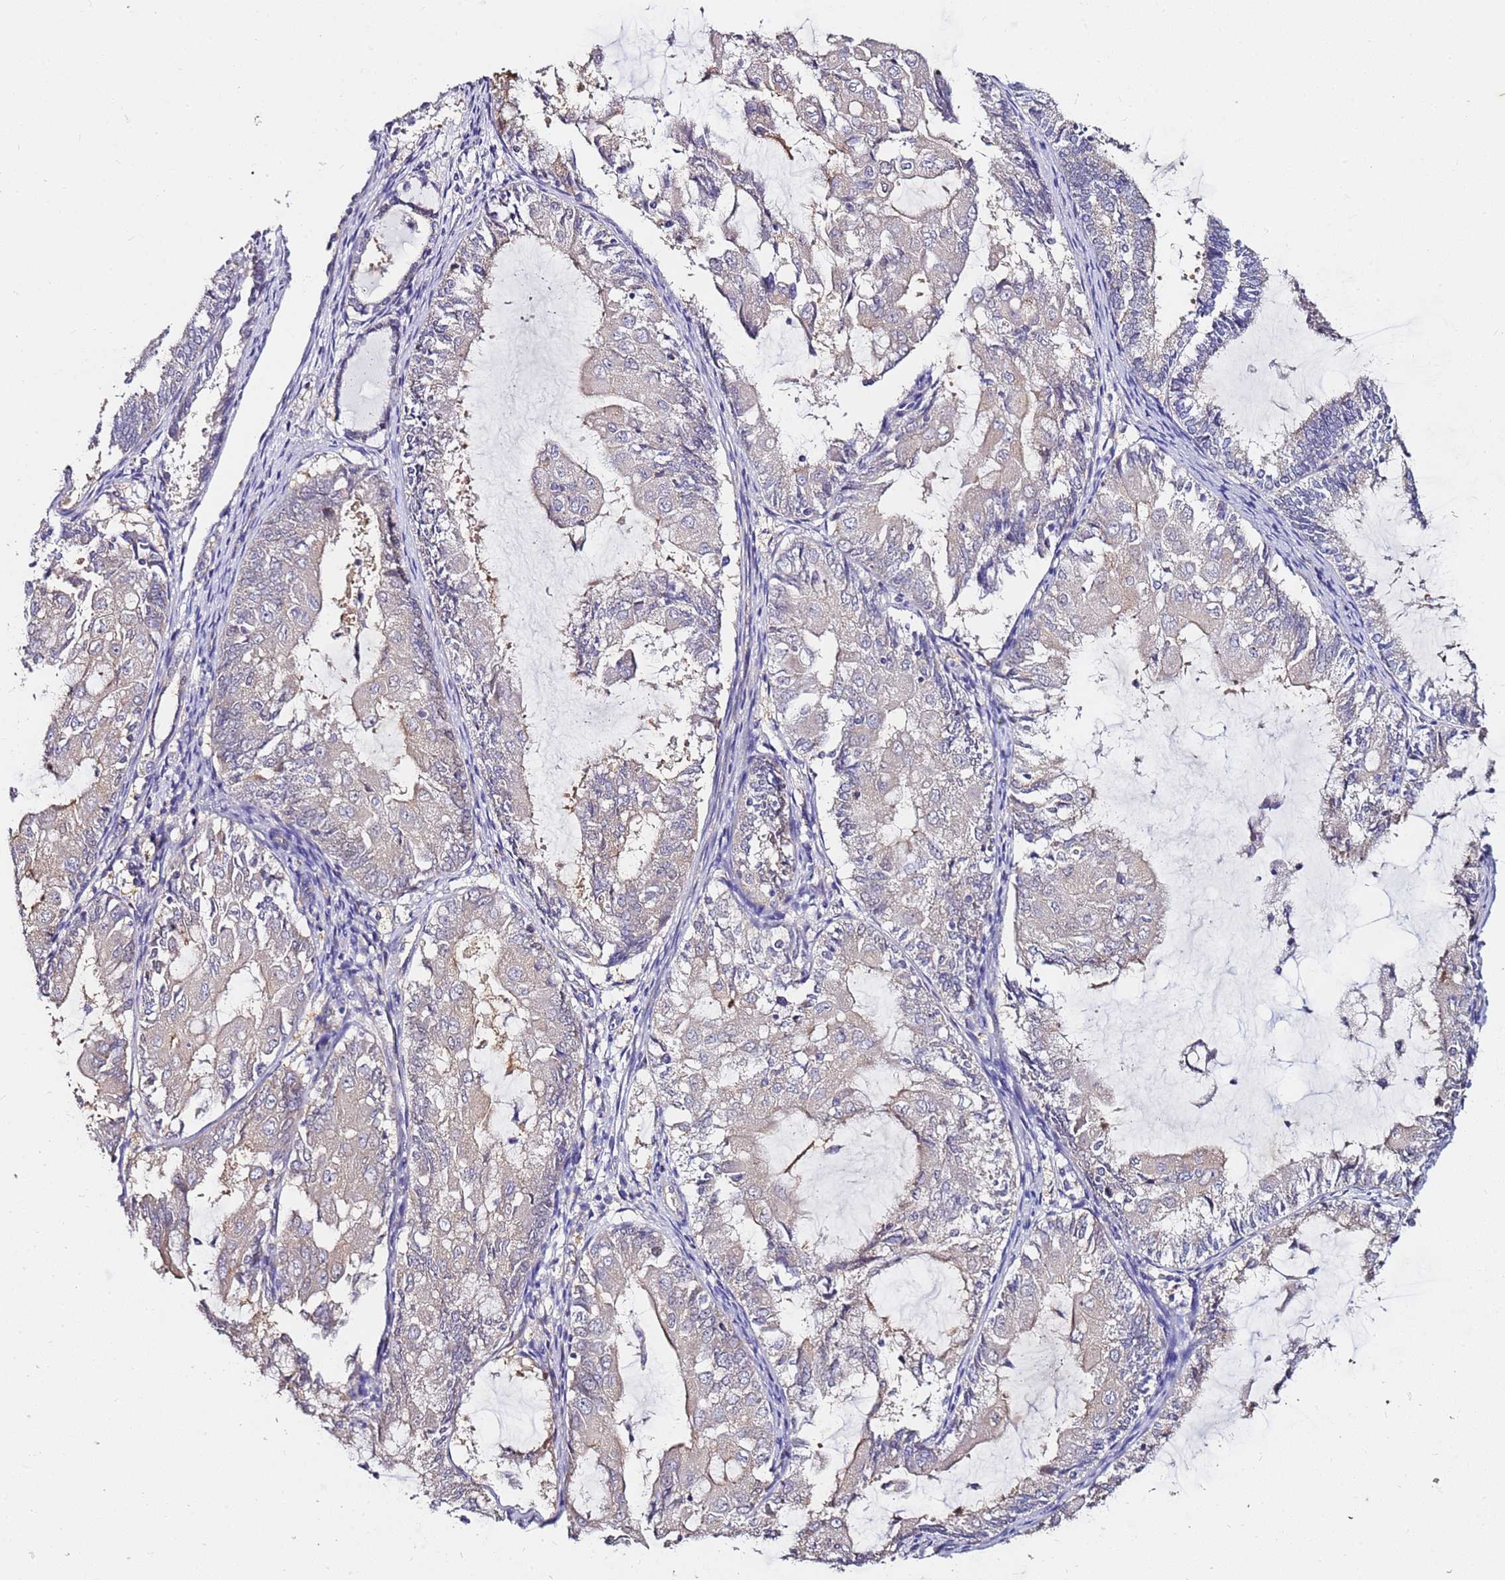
{"staining": {"intensity": "negative", "quantity": "none", "location": "none"}, "tissue": "endometrial cancer", "cell_type": "Tumor cells", "image_type": "cancer", "snomed": [{"axis": "morphology", "description": "Adenocarcinoma, NOS"}, {"axis": "topography", "description": "Endometrium"}], "caption": "This is an IHC micrograph of endometrial adenocarcinoma. There is no expression in tumor cells.", "gene": "SRRM5", "patient": {"sex": "female", "age": 81}}